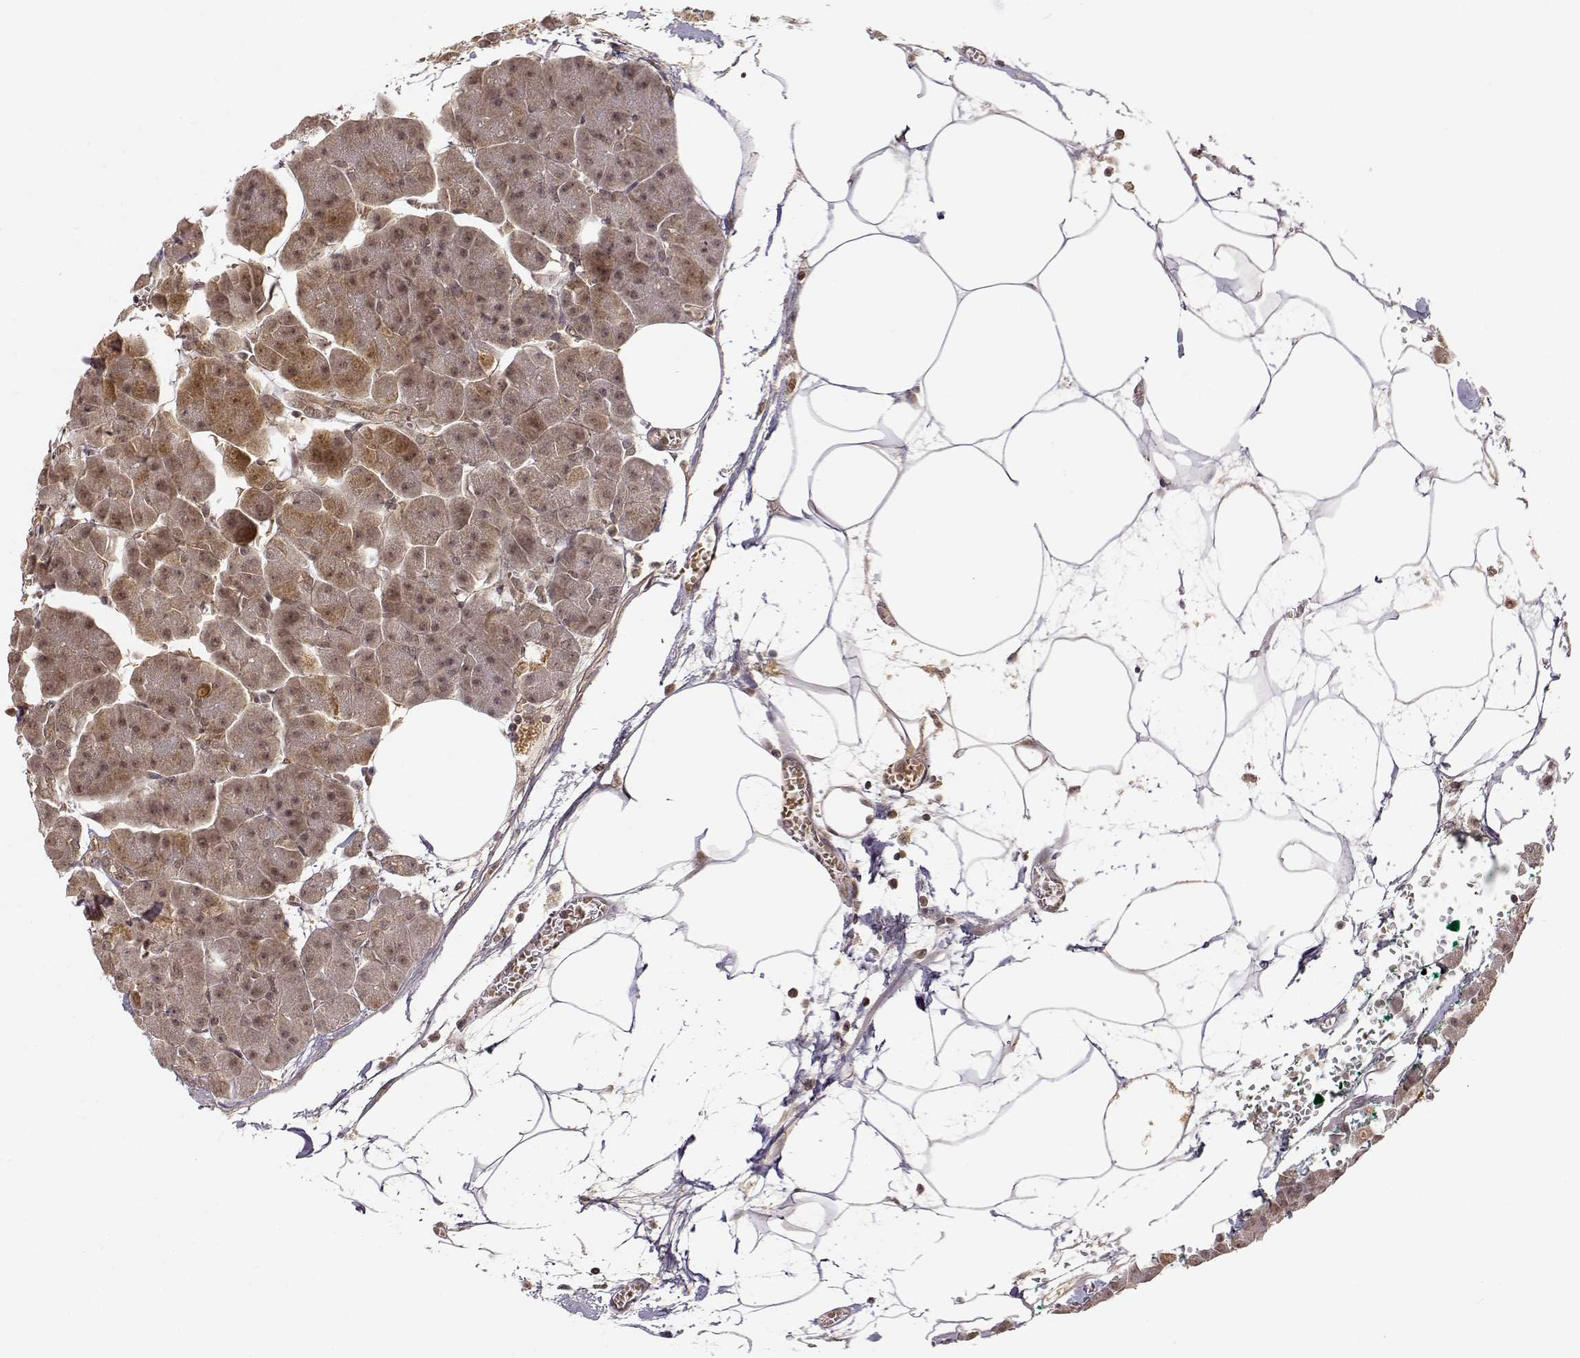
{"staining": {"intensity": "weak", "quantity": ">75%", "location": "cytoplasmic/membranous,nuclear"}, "tissue": "pancreas", "cell_type": "Exocrine glandular cells", "image_type": "normal", "snomed": [{"axis": "morphology", "description": "Normal tissue, NOS"}, {"axis": "topography", "description": "Adipose tissue"}, {"axis": "topography", "description": "Pancreas"}, {"axis": "topography", "description": "Peripheral nerve tissue"}], "caption": "Brown immunohistochemical staining in normal pancreas demonstrates weak cytoplasmic/membranous,nuclear expression in about >75% of exocrine glandular cells.", "gene": "MAEA", "patient": {"sex": "female", "age": 58}}